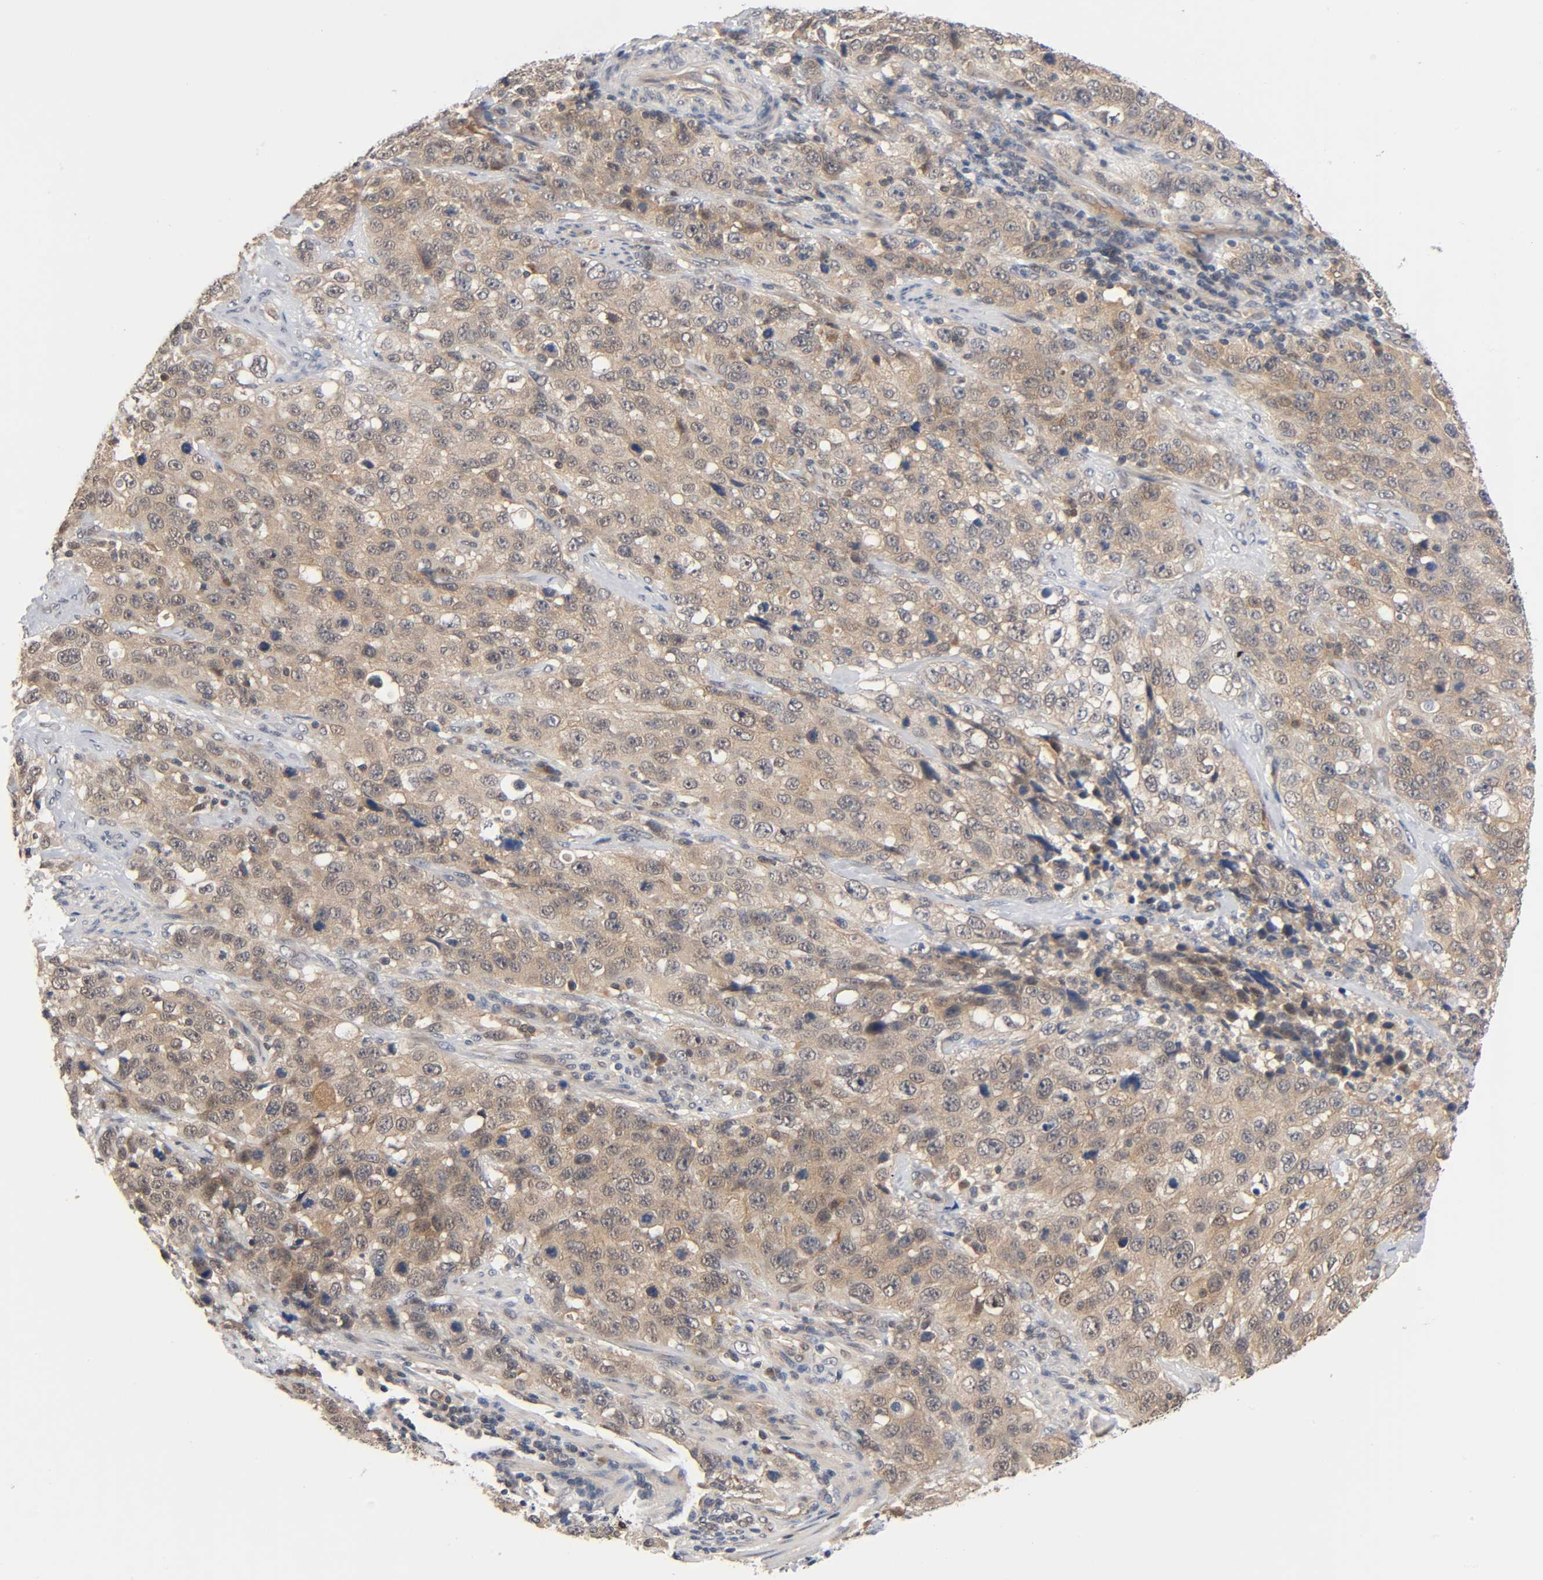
{"staining": {"intensity": "weak", "quantity": ">75%", "location": "cytoplasmic/membranous"}, "tissue": "stomach cancer", "cell_type": "Tumor cells", "image_type": "cancer", "snomed": [{"axis": "morphology", "description": "Normal tissue, NOS"}, {"axis": "morphology", "description": "Adenocarcinoma, NOS"}, {"axis": "topography", "description": "Stomach"}], "caption": "Protein staining of stomach adenocarcinoma tissue shows weak cytoplasmic/membranous staining in about >75% of tumor cells.", "gene": "PRKAB1", "patient": {"sex": "male", "age": 48}}